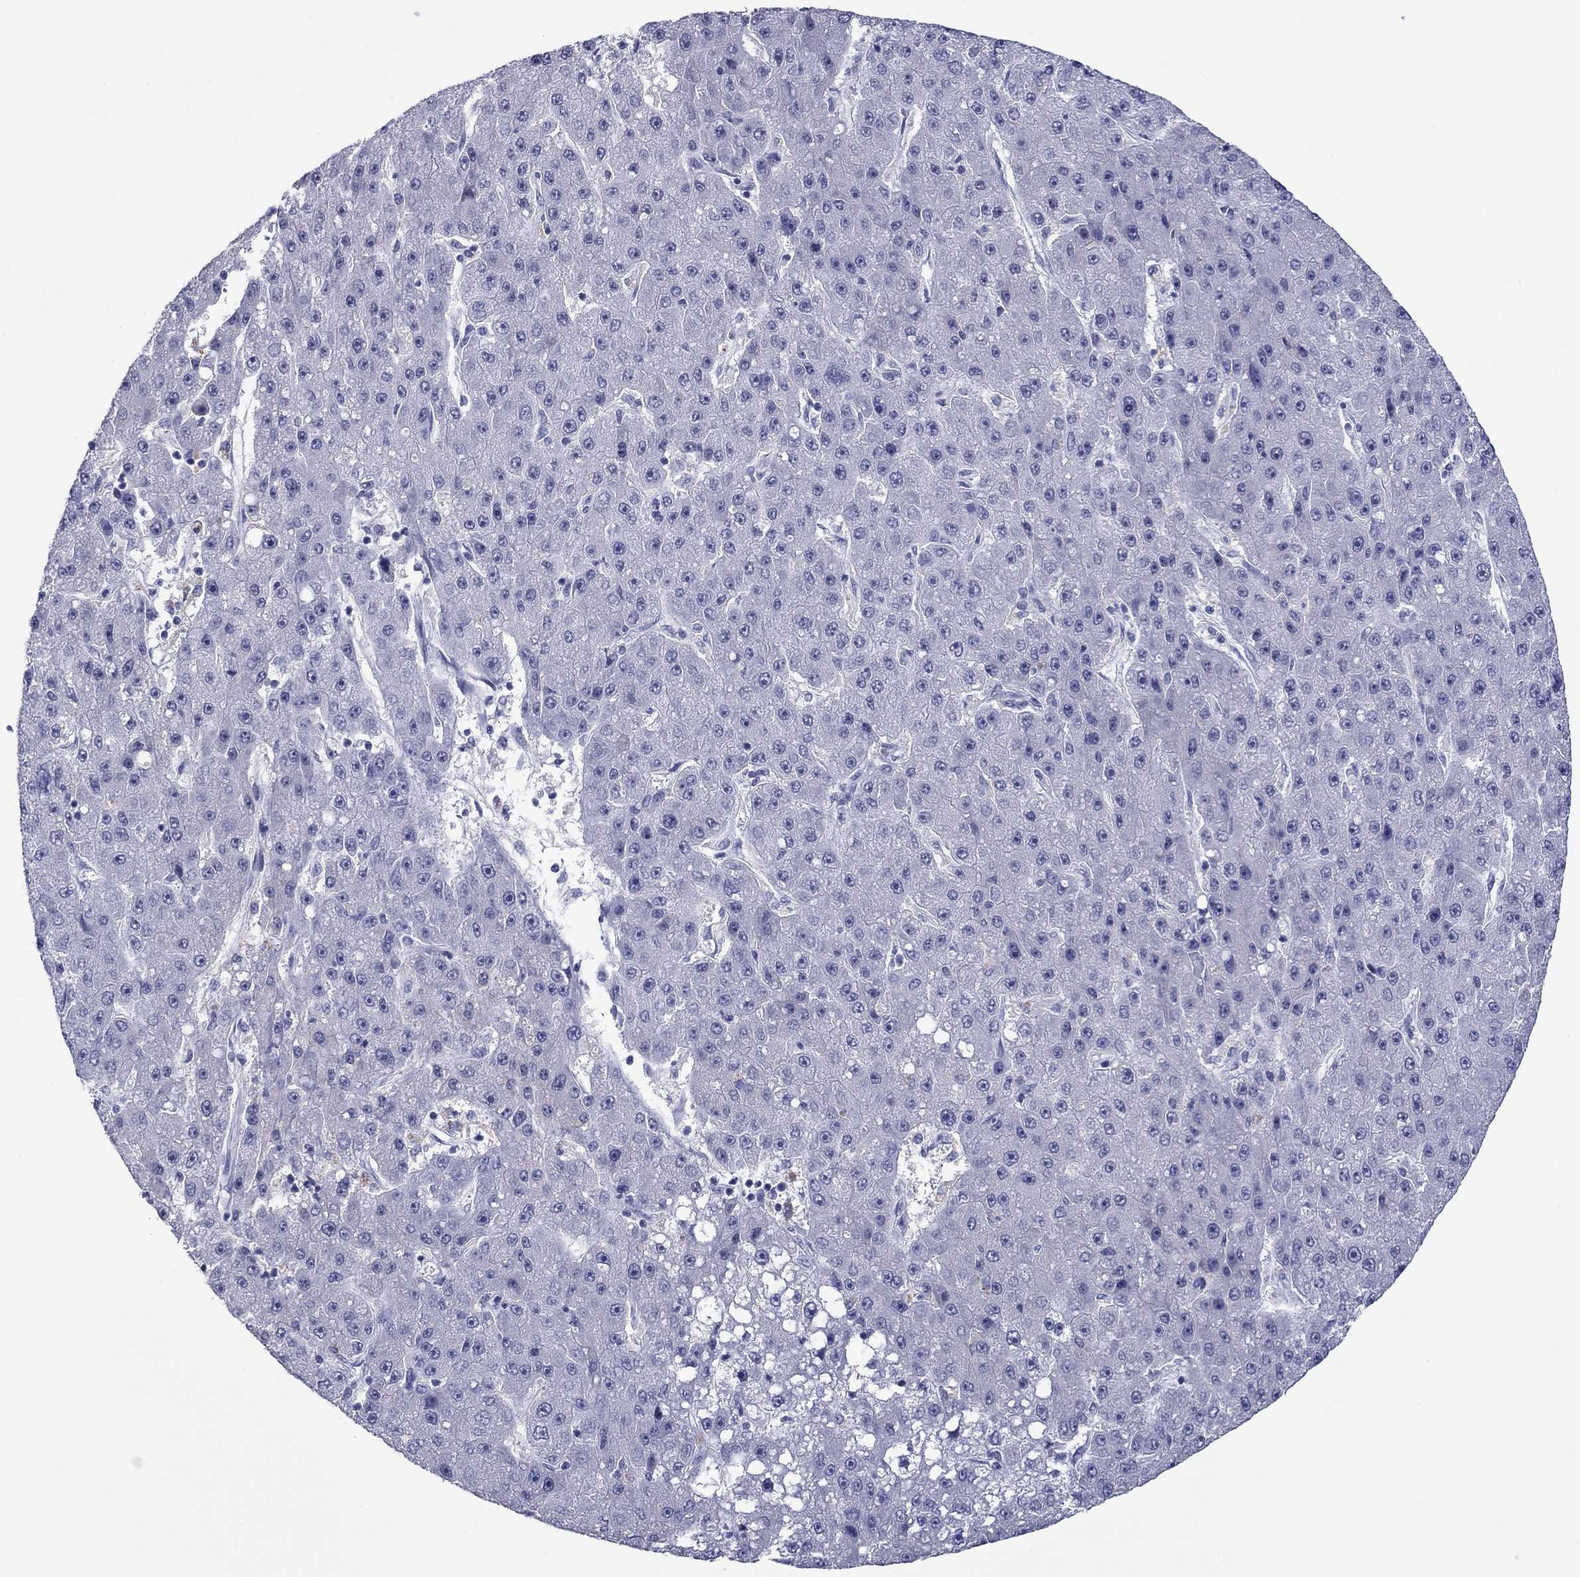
{"staining": {"intensity": "negative", "quantity": "none", "location": "none"}, "tissue": "liver cancer", "cell_type": "Tumor cells", "image_type": "cancer", "snomed": [{"axis": "morphology", "description": "Carcinoma, Hepatocellular, NOS"}, {"axis": "topography", "description": "Liver"}], "caption": "Immunohistochemistry image of human hepatocellular carcinoma (liver) stained for a protein (brown), which shows no expression in tumor cells.", "gene": "TCFL5", "patient": {"sex": "male", "age": 67}}